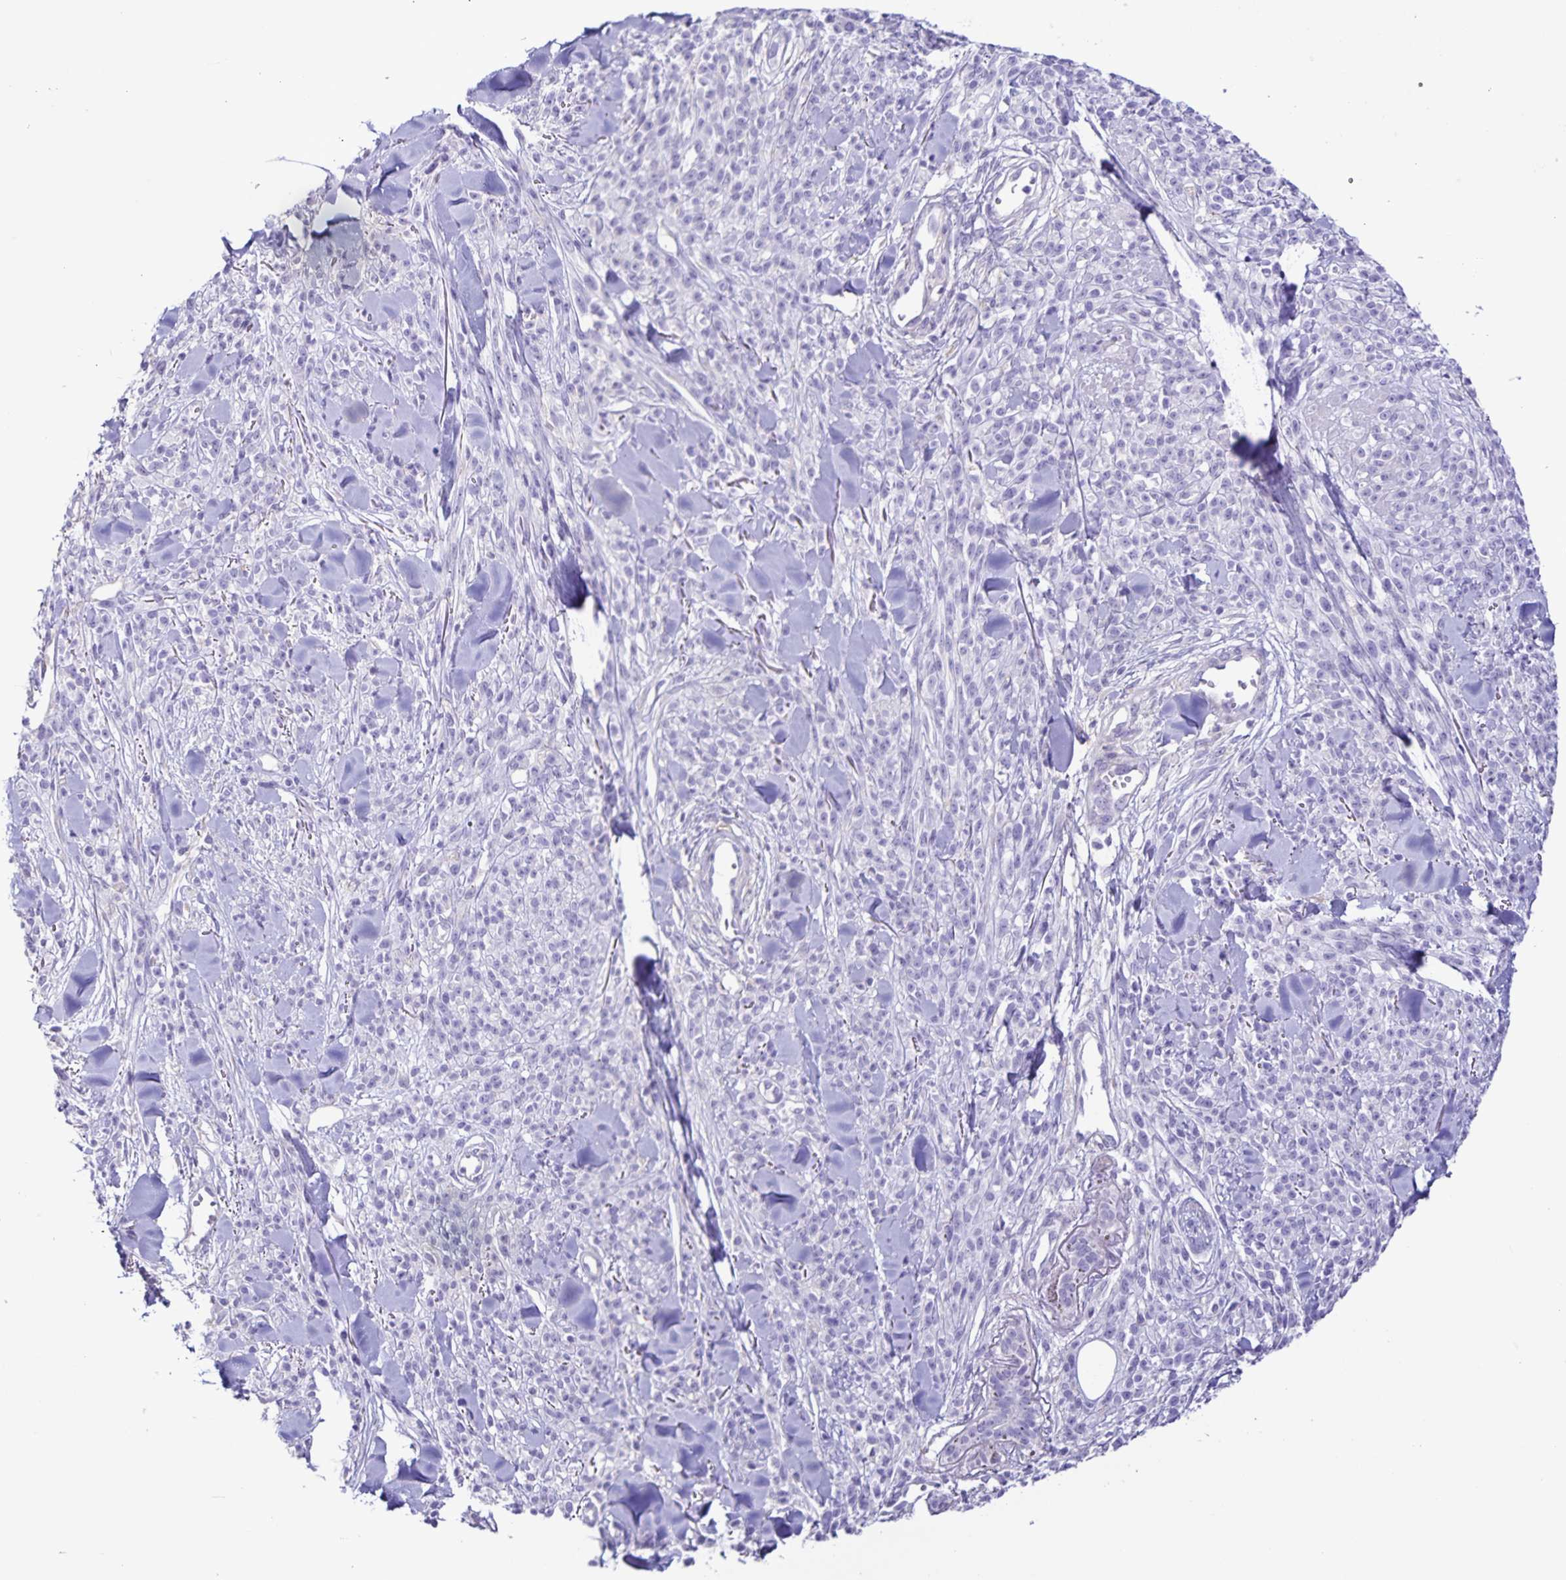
{"staining": {"intensity": "negative", "quantity": "none", "location": "none"}, "tissue": "melanoma", "cell_type": "Tumor cells", "image_type": "cancer", "snomed": [{"axis": "morphology", "description": "Malignant melanoma, NOS"}, {"axis": "topography", "description": "Skin"}, {"axis": "topography", "description": "Skin of trunk"}], "caption": "Tumor cells show no significant protein positivity in melanoma.", "gene": "BOLL", "patient": {"sex": "male", "age": 74}}